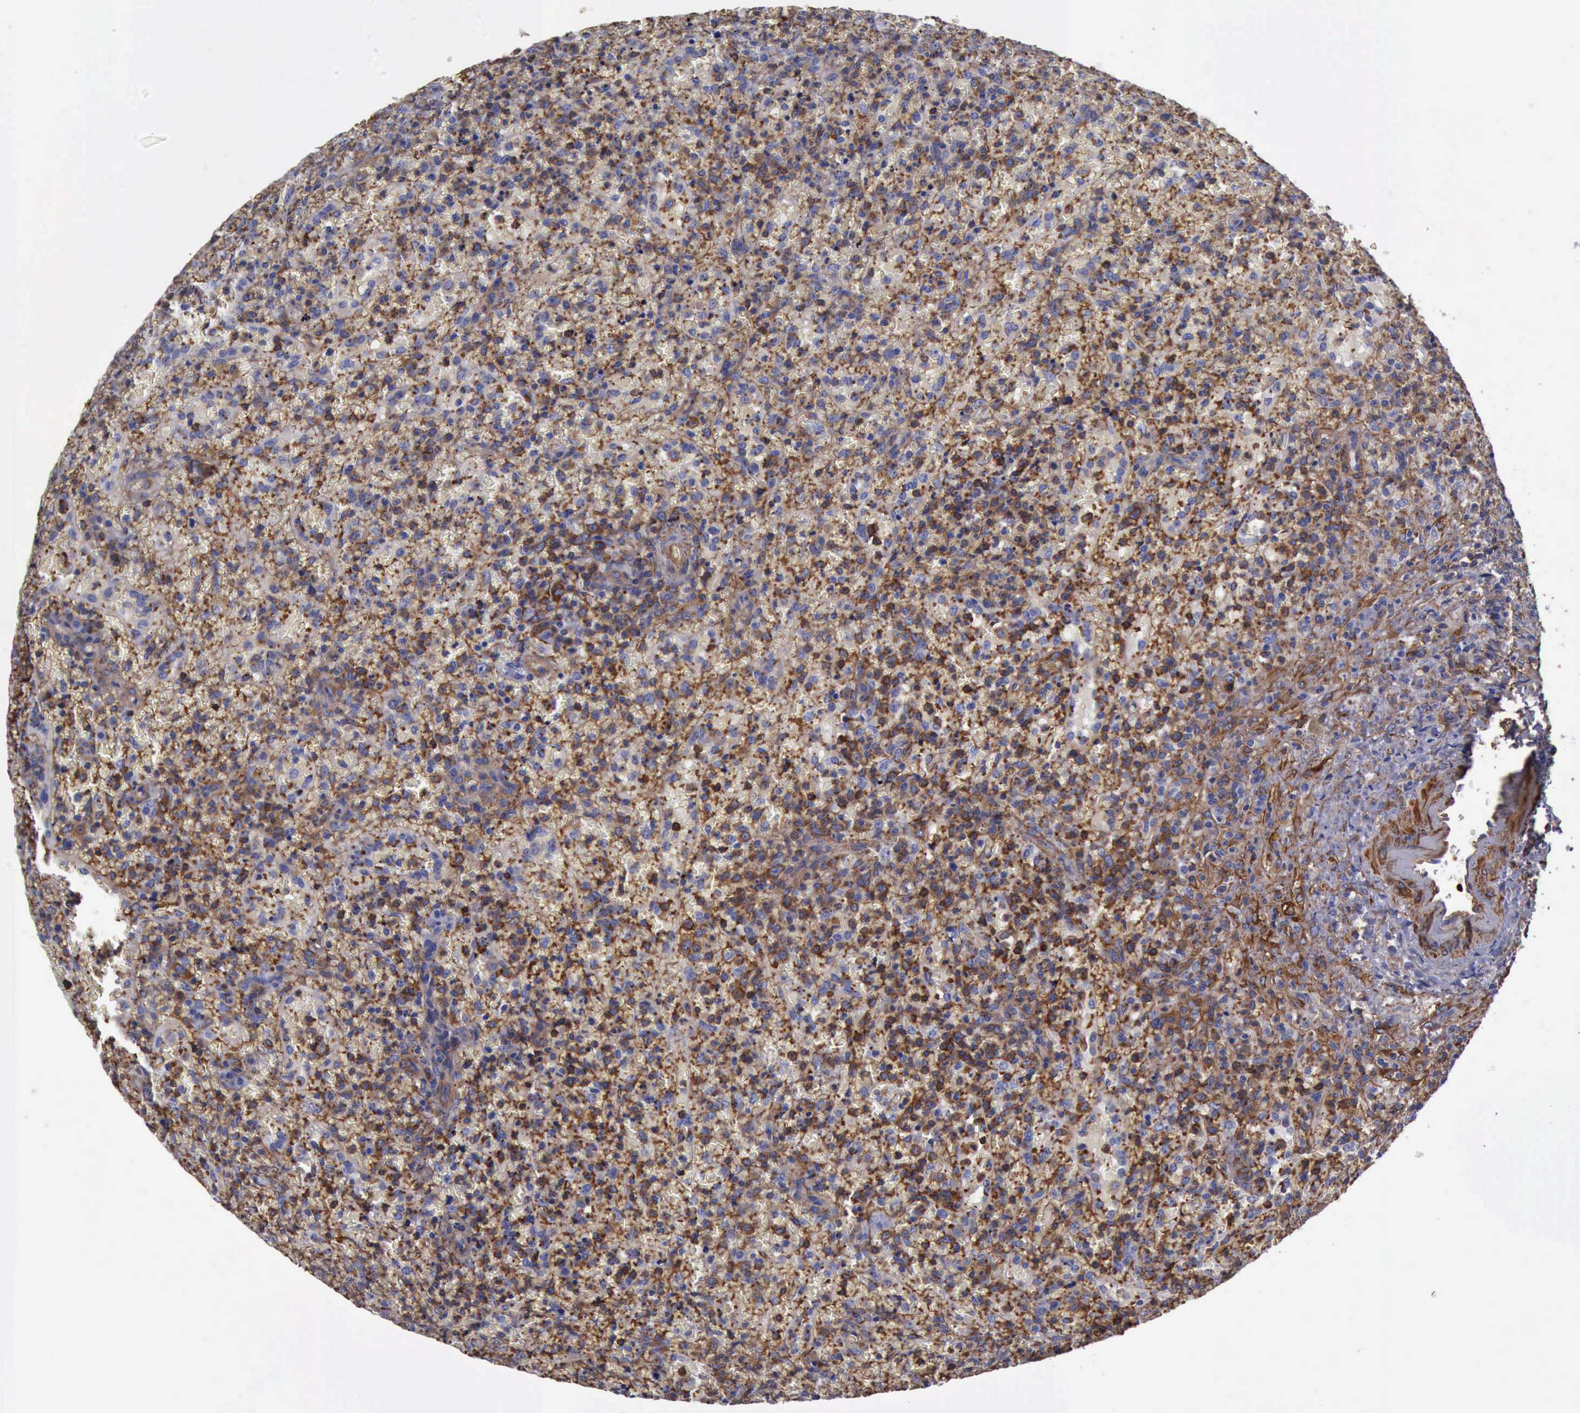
{"staining": {"intensity": "moderate", "quantity": "25%-75%", "location": "cytoplasmic/membranous"}, "tissue": "lymphoma", "cell_type": "Tumor cells", "image_type": "cancer", "snomed": [{"axis": "morphology", "description": "Malignant lymphoma, non-Hodgkin's type, High grade"}, {"axis": "topography", "description": "Spleen"}, {"axis": "topography", "description": "Lymph node"}], "caption": "Immunohistochemical staining of lymphoma demonstrates medium levels of moderate cytoplasmic/membranous protein expression in about 25%-75% of tumor cells.", "gene": "FLNA", "patient": {"sex": "female", "age": 70}}